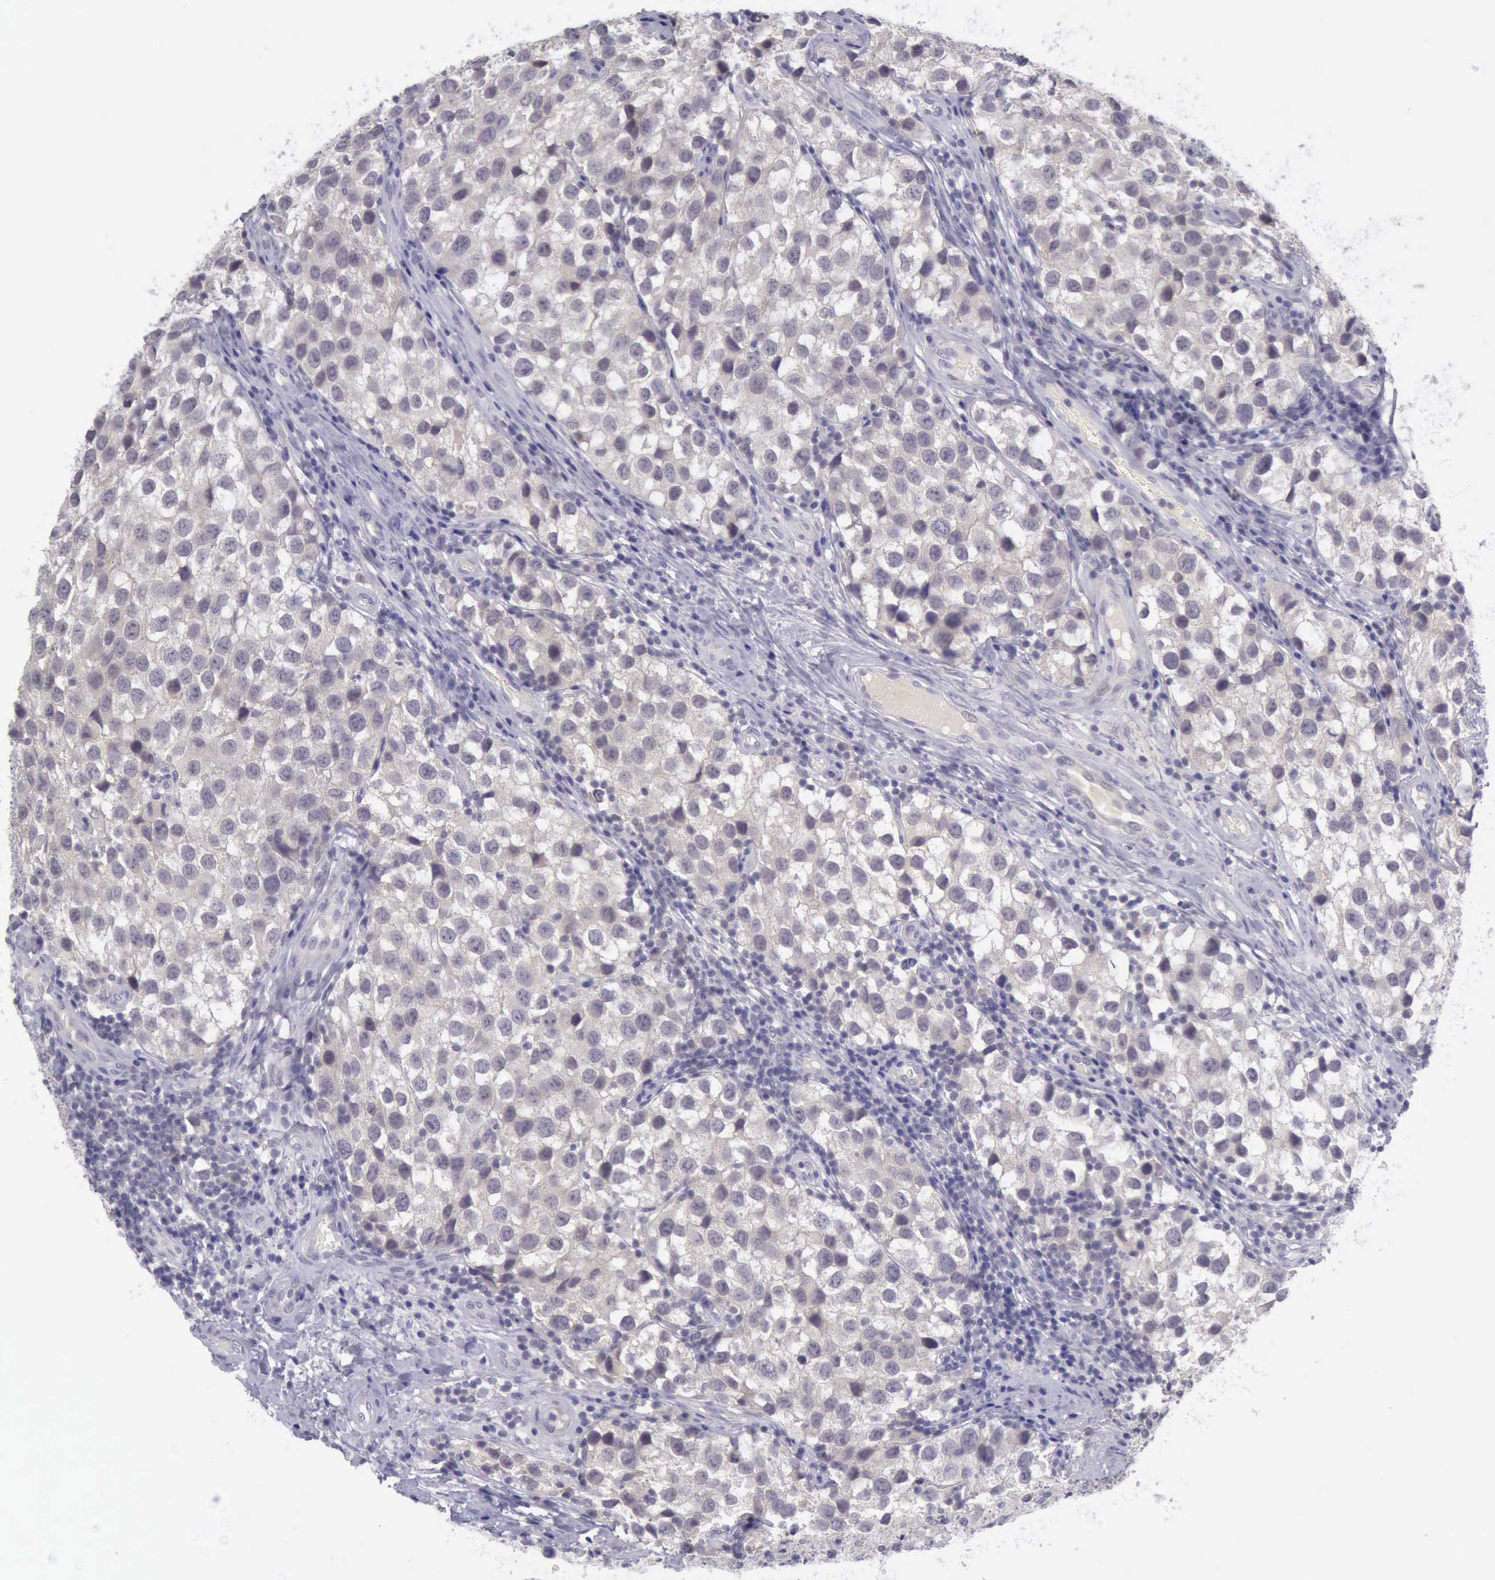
{"staining": {"intensity": "negative", "quantity": "none", "location": "none"}, "tissue": "testis cancer", "cell_type": "Tumor cells", "image_type": "cancer", "snomed": [{"axis": "morphology", "description": "Seminoma, NOS"}, {"axis": "topography", "description": "Testis"}], "caption": "Photomicrograph shows no protein positivity in tumor cells of testis cancer (seminoma) tissue.", "gene": "ARNT2", "patient": {"sex": "male", "age": 39}}